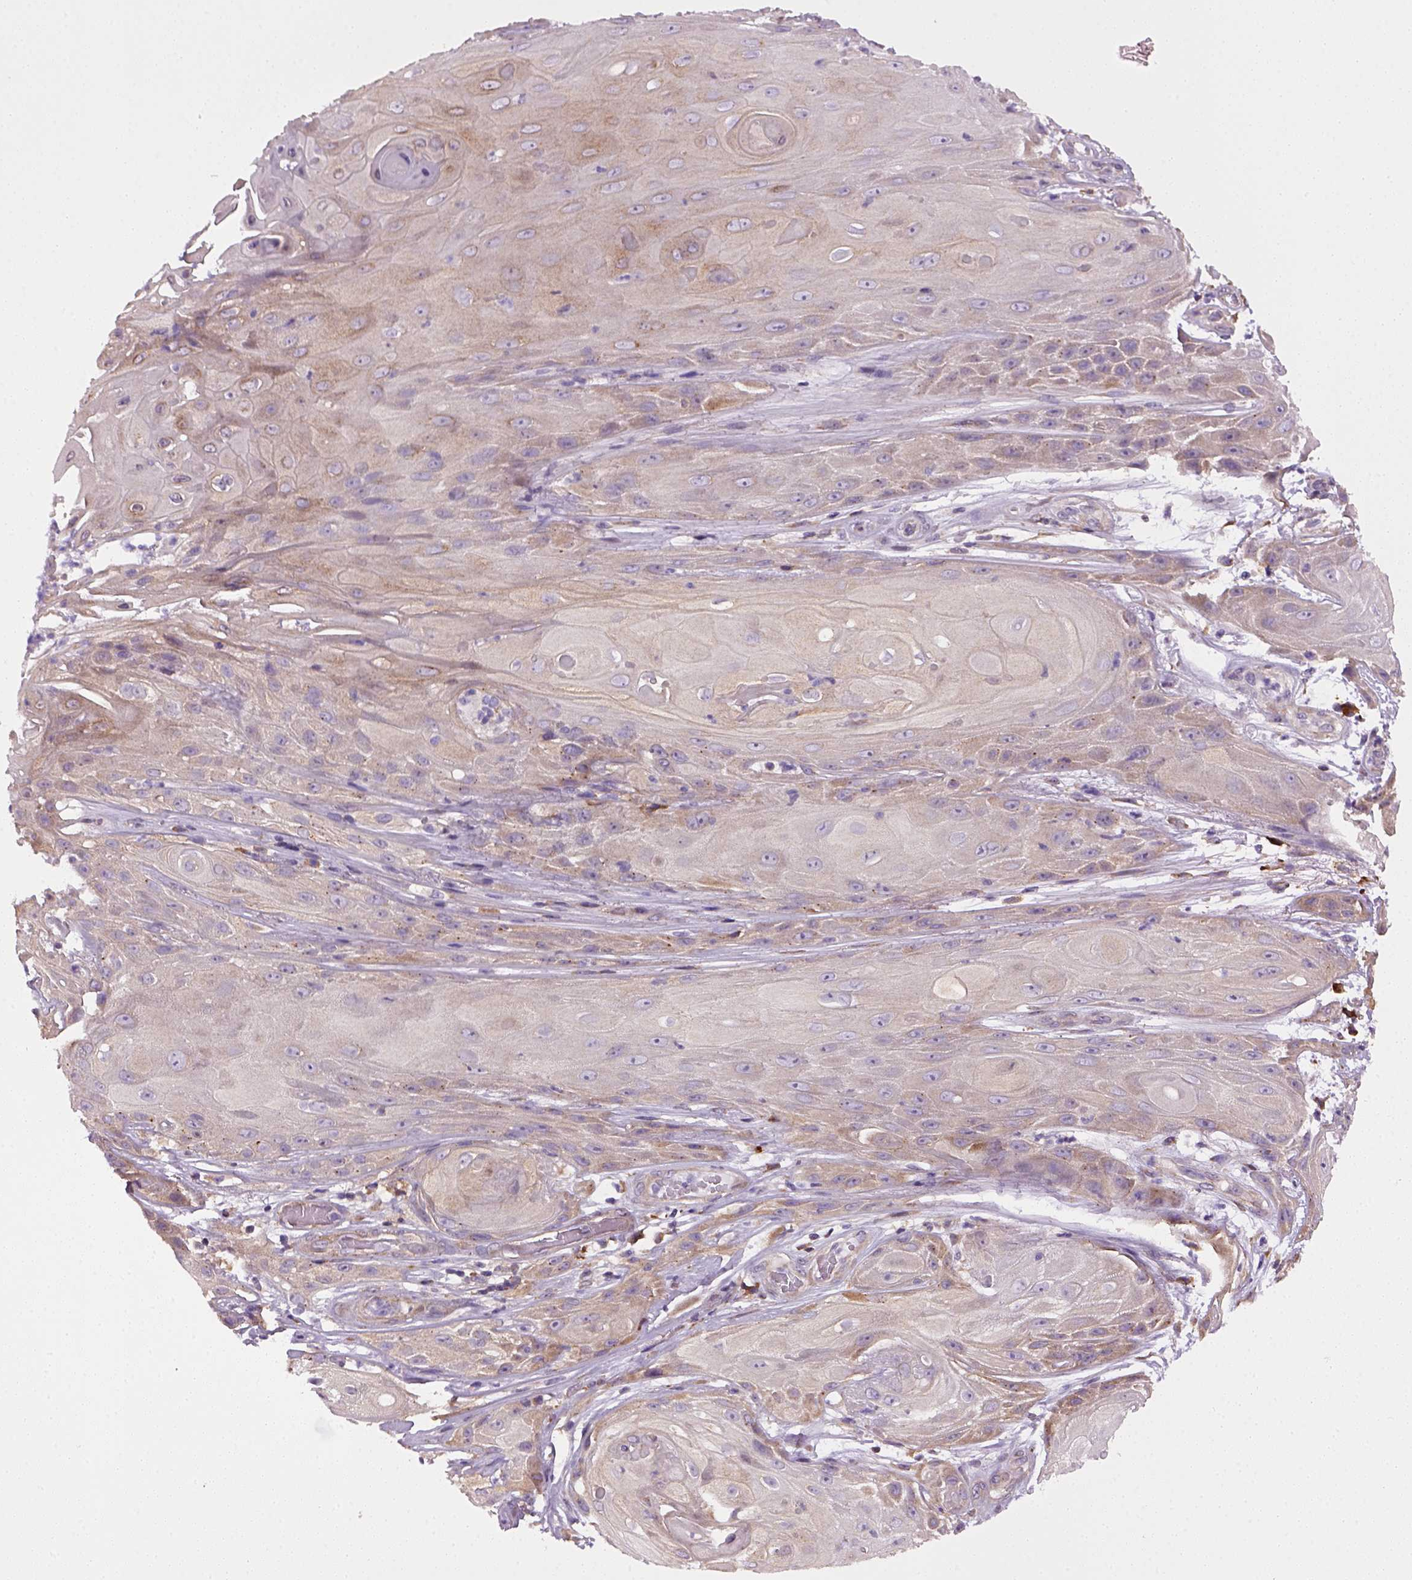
{"staining": {"intensity": "weak", "quantity": "25%-75%", "location": "cytoplasmic/membranous"}, "tissue": "skin cancer", "cell_type": "Tumor cells", "image_type": "cancer", "snomed": [{"axis": "morphology", "description": "Squamous cell carcinoma, NOS"}, {"axis": "topography", "description": "Skin"}], "caption": "A histopathology image of human skin cancer (squamous cell carcinoma) stained for a protein reveals weak cytoplasmic/membranous brown staining in tumor cells.", "gene": "TPRG1", "patient": {"sex": "male", "age": 62}}